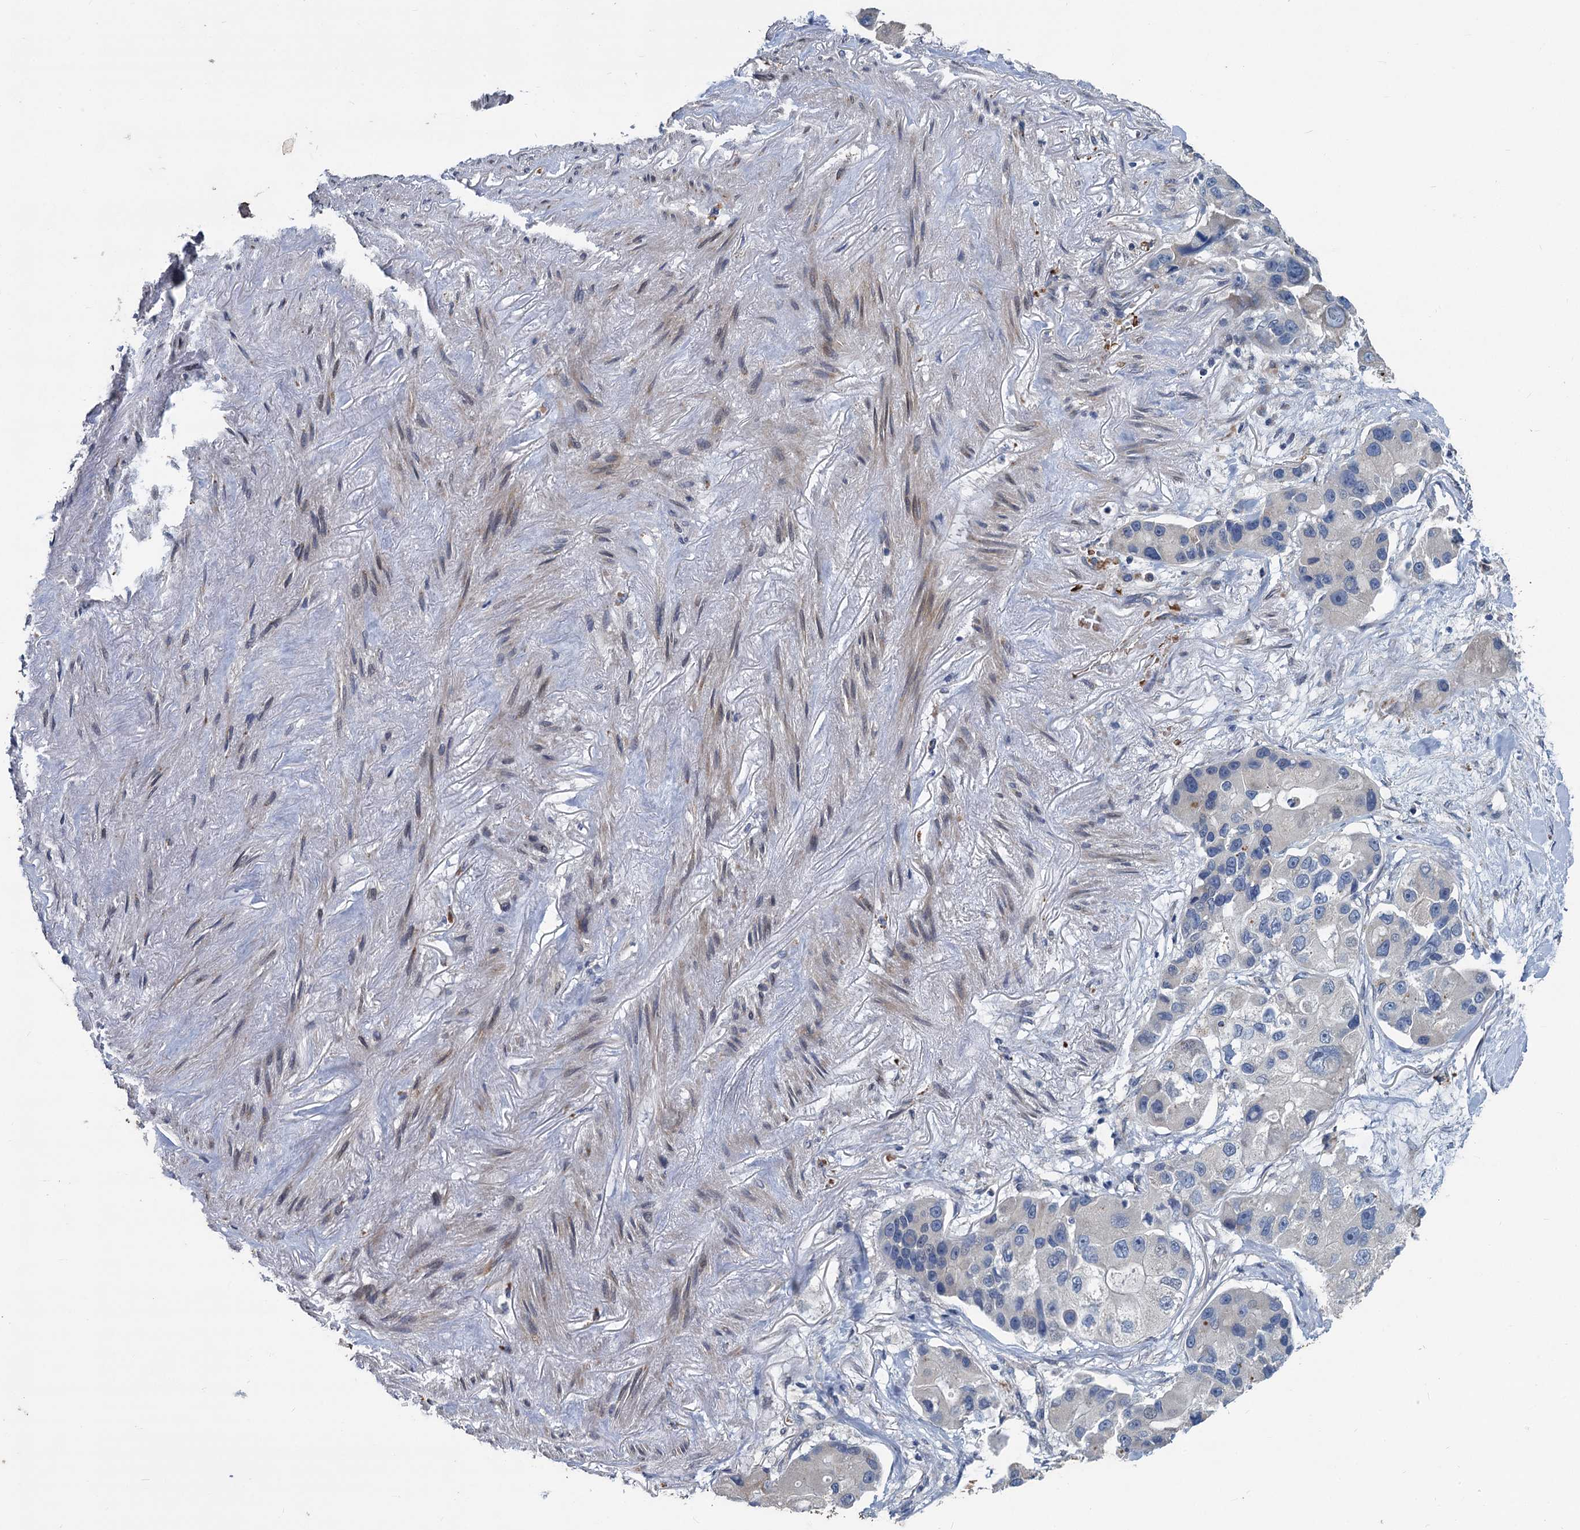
{"staining": {"intensity": "negative", "quantity": "none", "location": "none"}, "tissue": "lung cancer", "cell_type": "Tumor cells", "image_type": "cancer", "snomed": [{"axis": "morphology", "description": "Adenocarcinoma, NOS"}, {"axis": "topography", "description": "Lung"}], "caption": "Immunohistochemical staining of lung cancer (adenocarcinoma) reveals no significant positivity in tumor cells. The staining was performed using DAB to visualize the protein expression in brown, while the nuclei were stained in blue with hematoxylin (Magnification: 20x).", "gene": "TCTN2", "patient": {"sex": "female", "age": 54}}